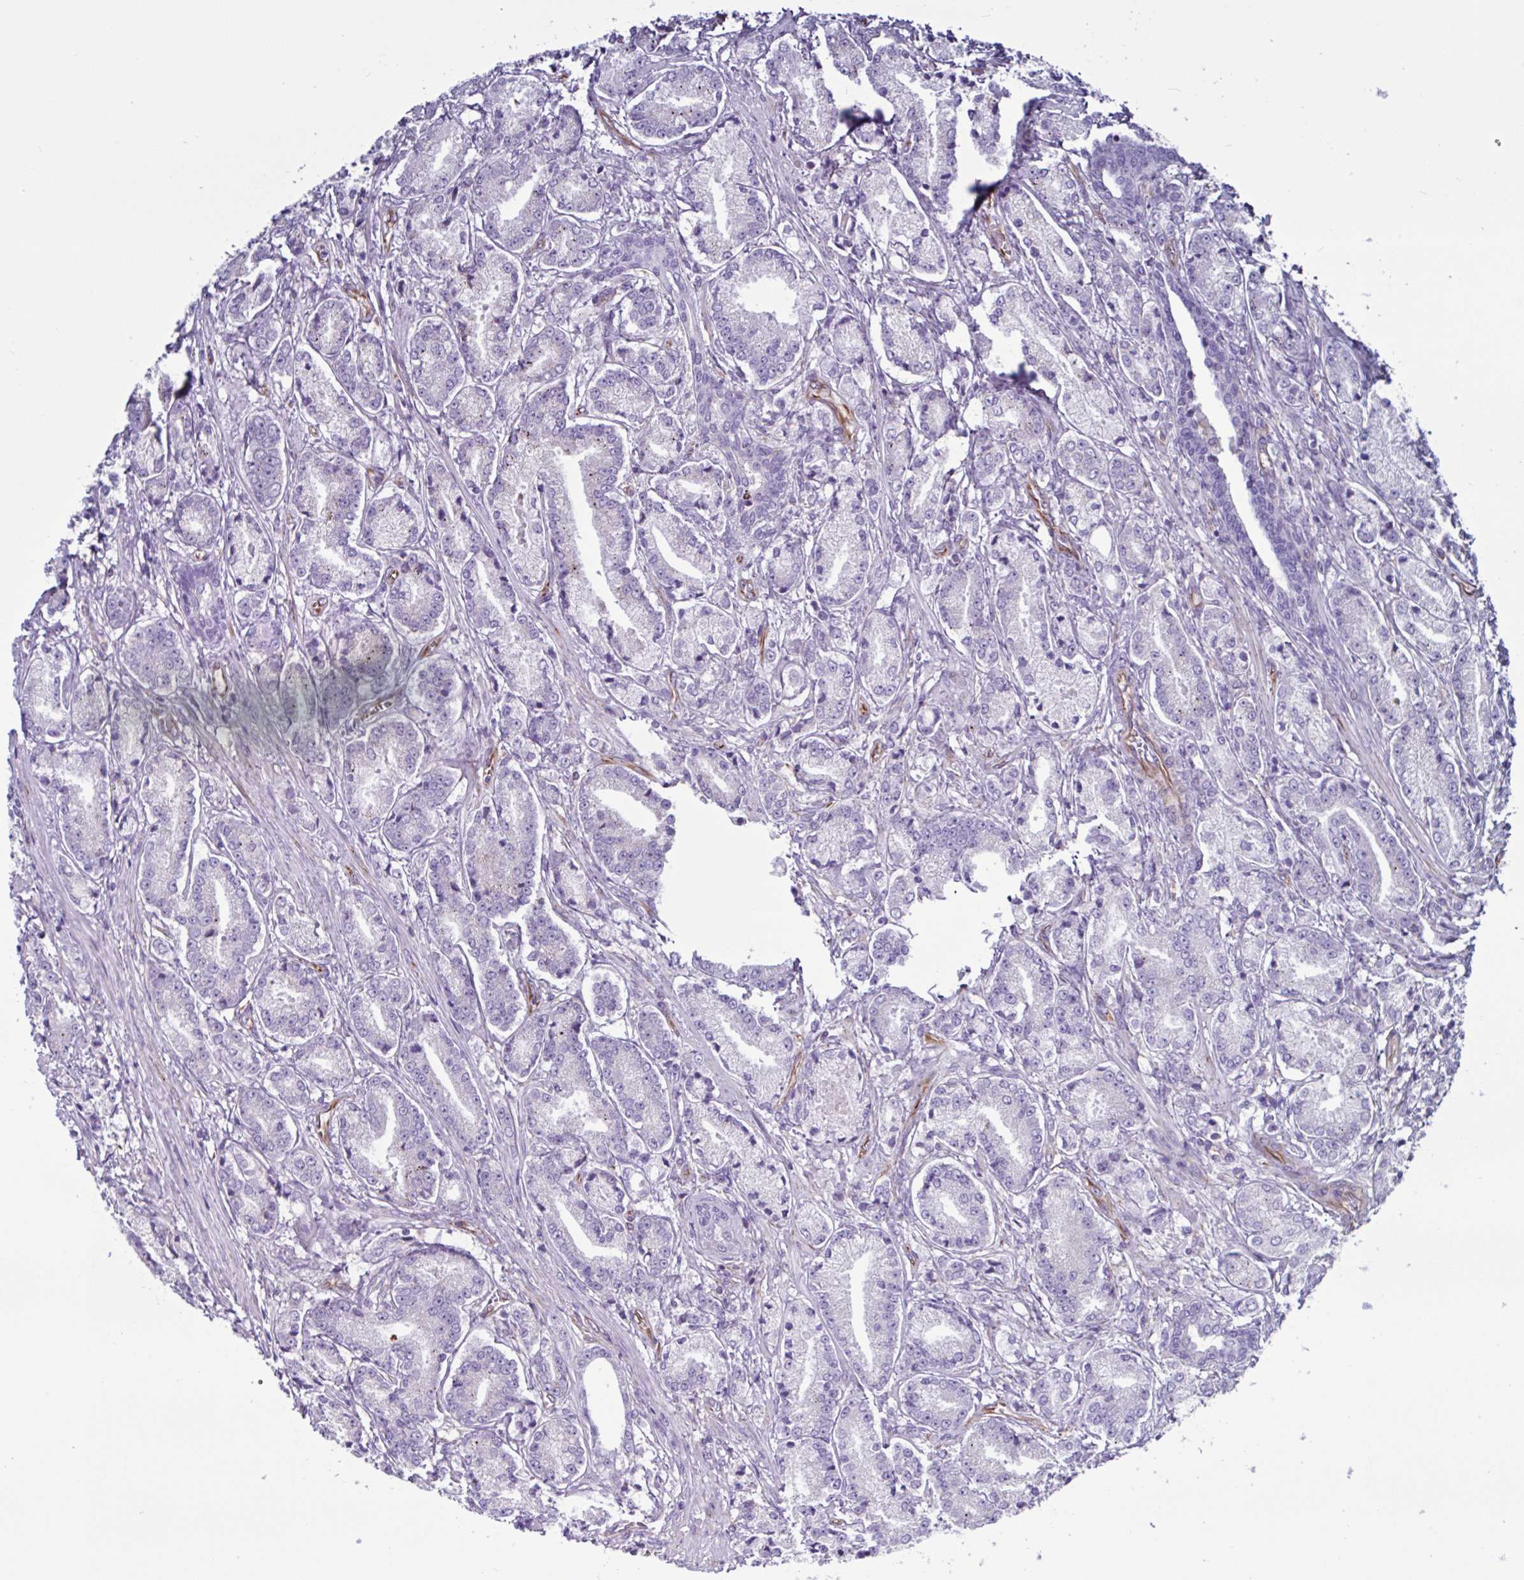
{"staining": {"intensity": "negative", "quantity": "none", "location": "none"}, "tissue": "prostate cancer", "cell_type": "Tumor cells", "image_type": "cancer", "snomed": [{"axis": "morphology", "description": "Adenocarcinoma, High grade"}, {"axis": "topography", "description": "Prostate and seminal vesicle, NOS"}], "caption": "Prostate adenocarcinoma (high-grade) was stained to show a protein in brown. There is no significant positivity in tumor cells. (DAB immunohistochemistry visualized using brightfield microscopy, high magnification).", "gene": "TMEM86B", "patient": {"sex": "male", "age": 61}}